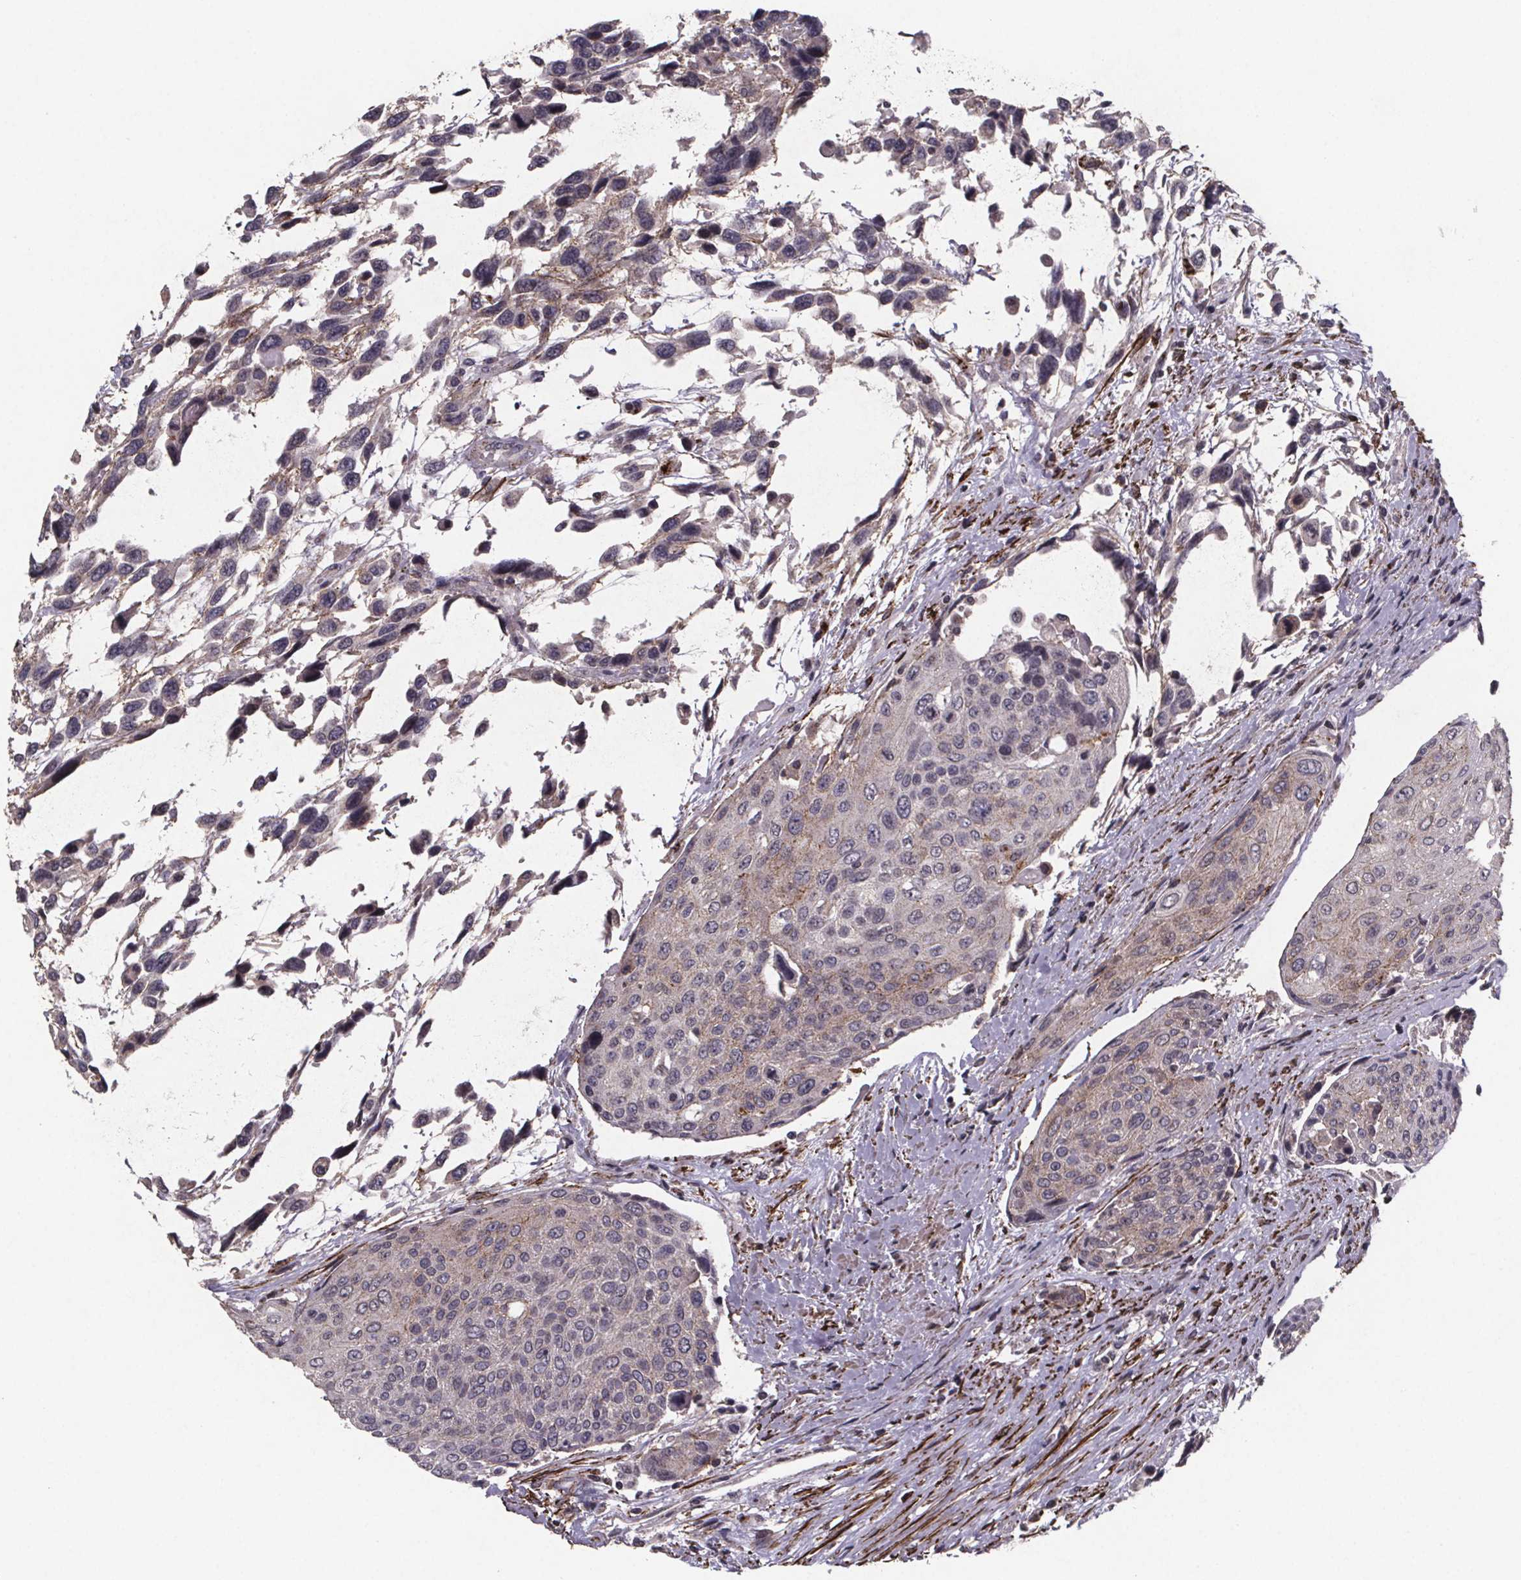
{"staining": {"intensity": "negative", "quantity": "none", "location": "none"}, "tissue": "urothelial cancer", "cell_type": "Tumor cells", "image_type": "cancer", "snomed": [{"axis": "morphology", "description": "Urothelial carcinoma, High grade"}, {"axis": "topography", "description": "Urinary bladder"}], "caption": "Micrograph shows no significant protein expression in tumor cells of urothelial carcinoma (high-grade).", "gene": "PALLD", "patient": {"sex": "female", "age": 70}}